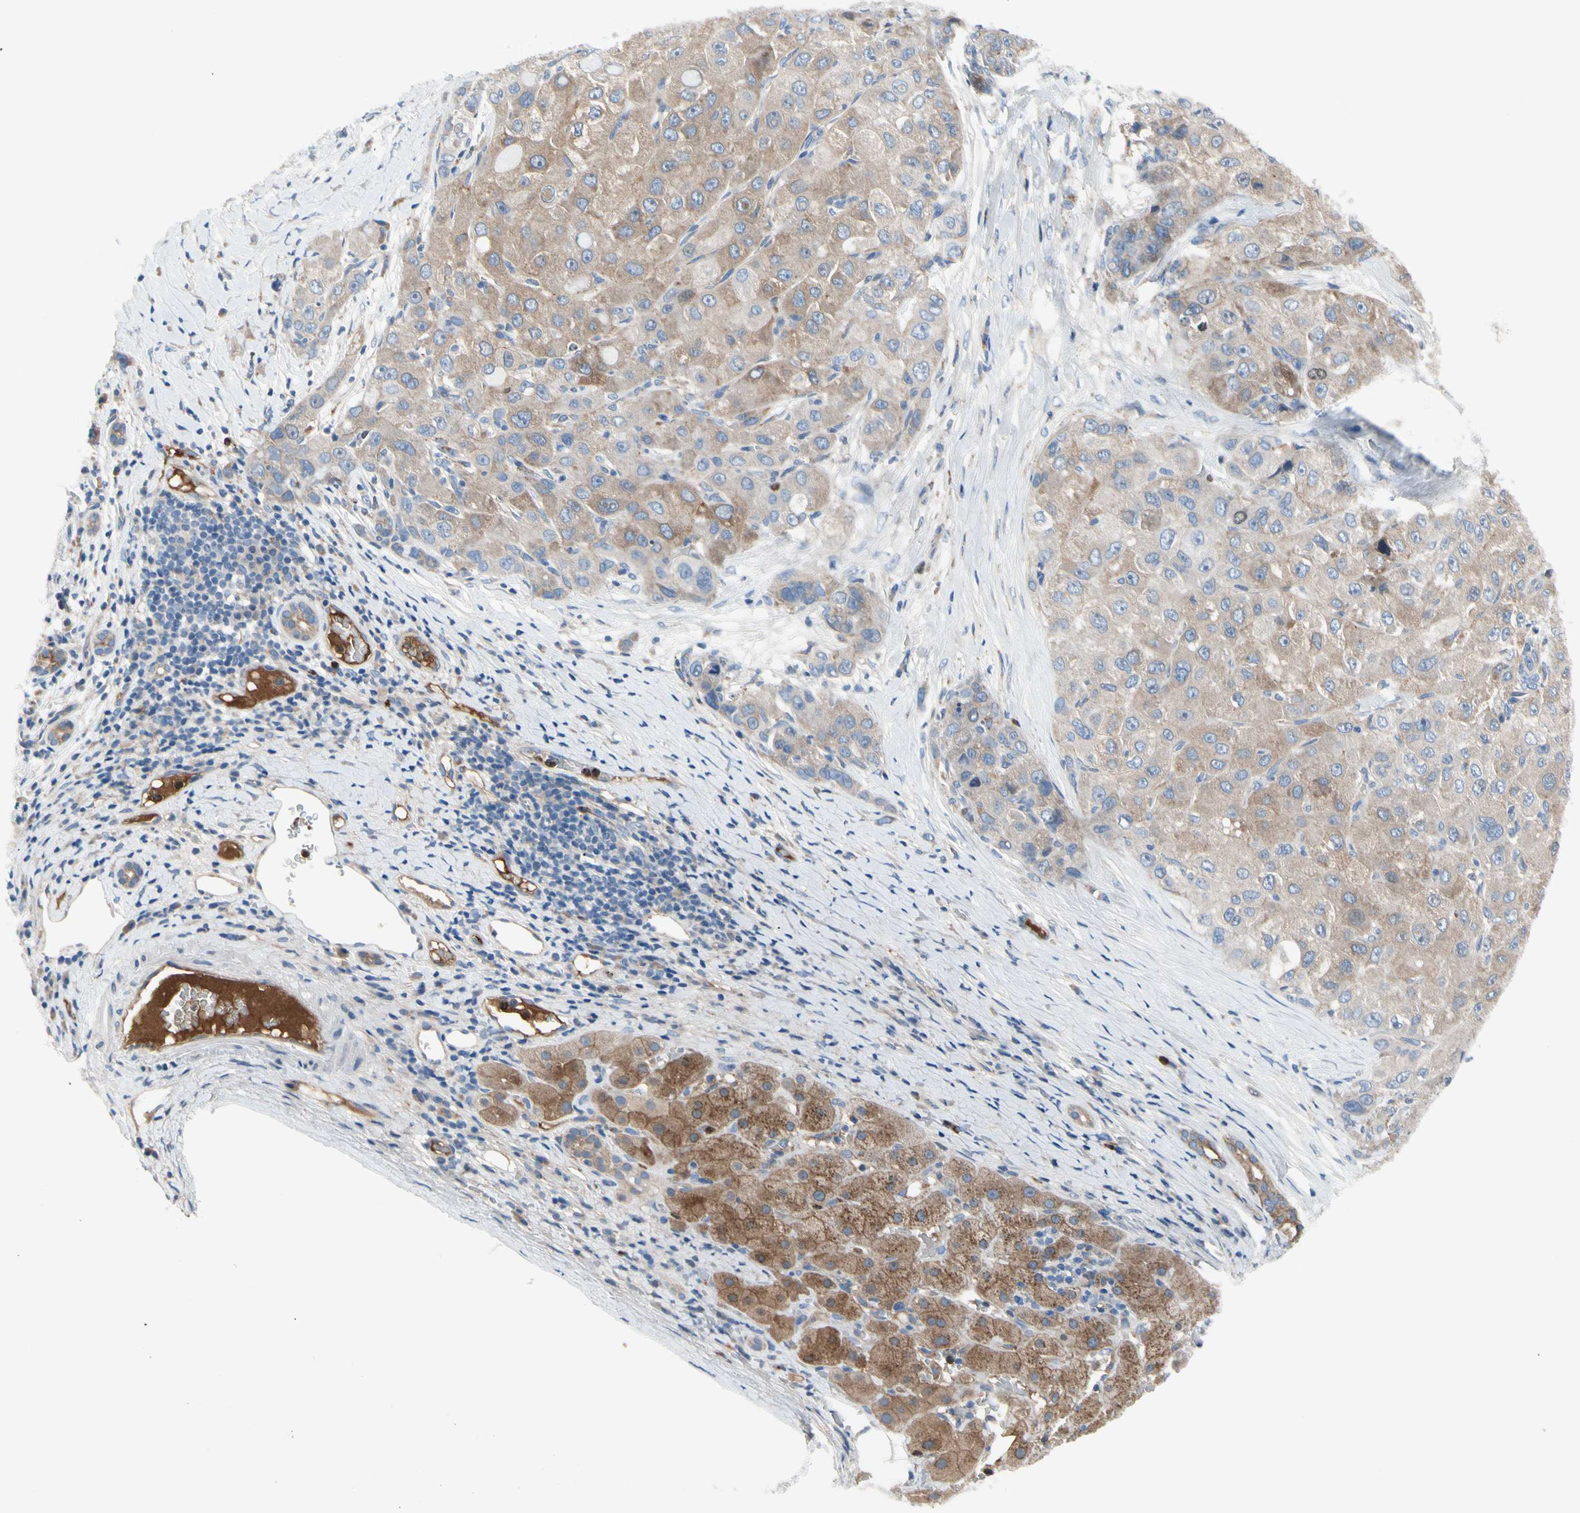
{"staining": {"intensity": "moderate", "quantity": "25%-75%", "location": "cytoplasmic/membranous"}, "tissue": "liver cancer", "cell_type": "Tumor cells", "image_type": "cancer", "snomed": [{"axis": "morphology", "description": "Carcinoma, Hepatocellular, NOS"}, {"axis": "topography", "description": "Liver"}], "caption": "This is an image of immunohistochemistry staining of hepatocellular carcinoma (liver), which shows moderate positivity in the cytoplasmic/membranous of tumor cells.", "gene": "HJURP", "patient": {"sex": "male", "age": 80}}